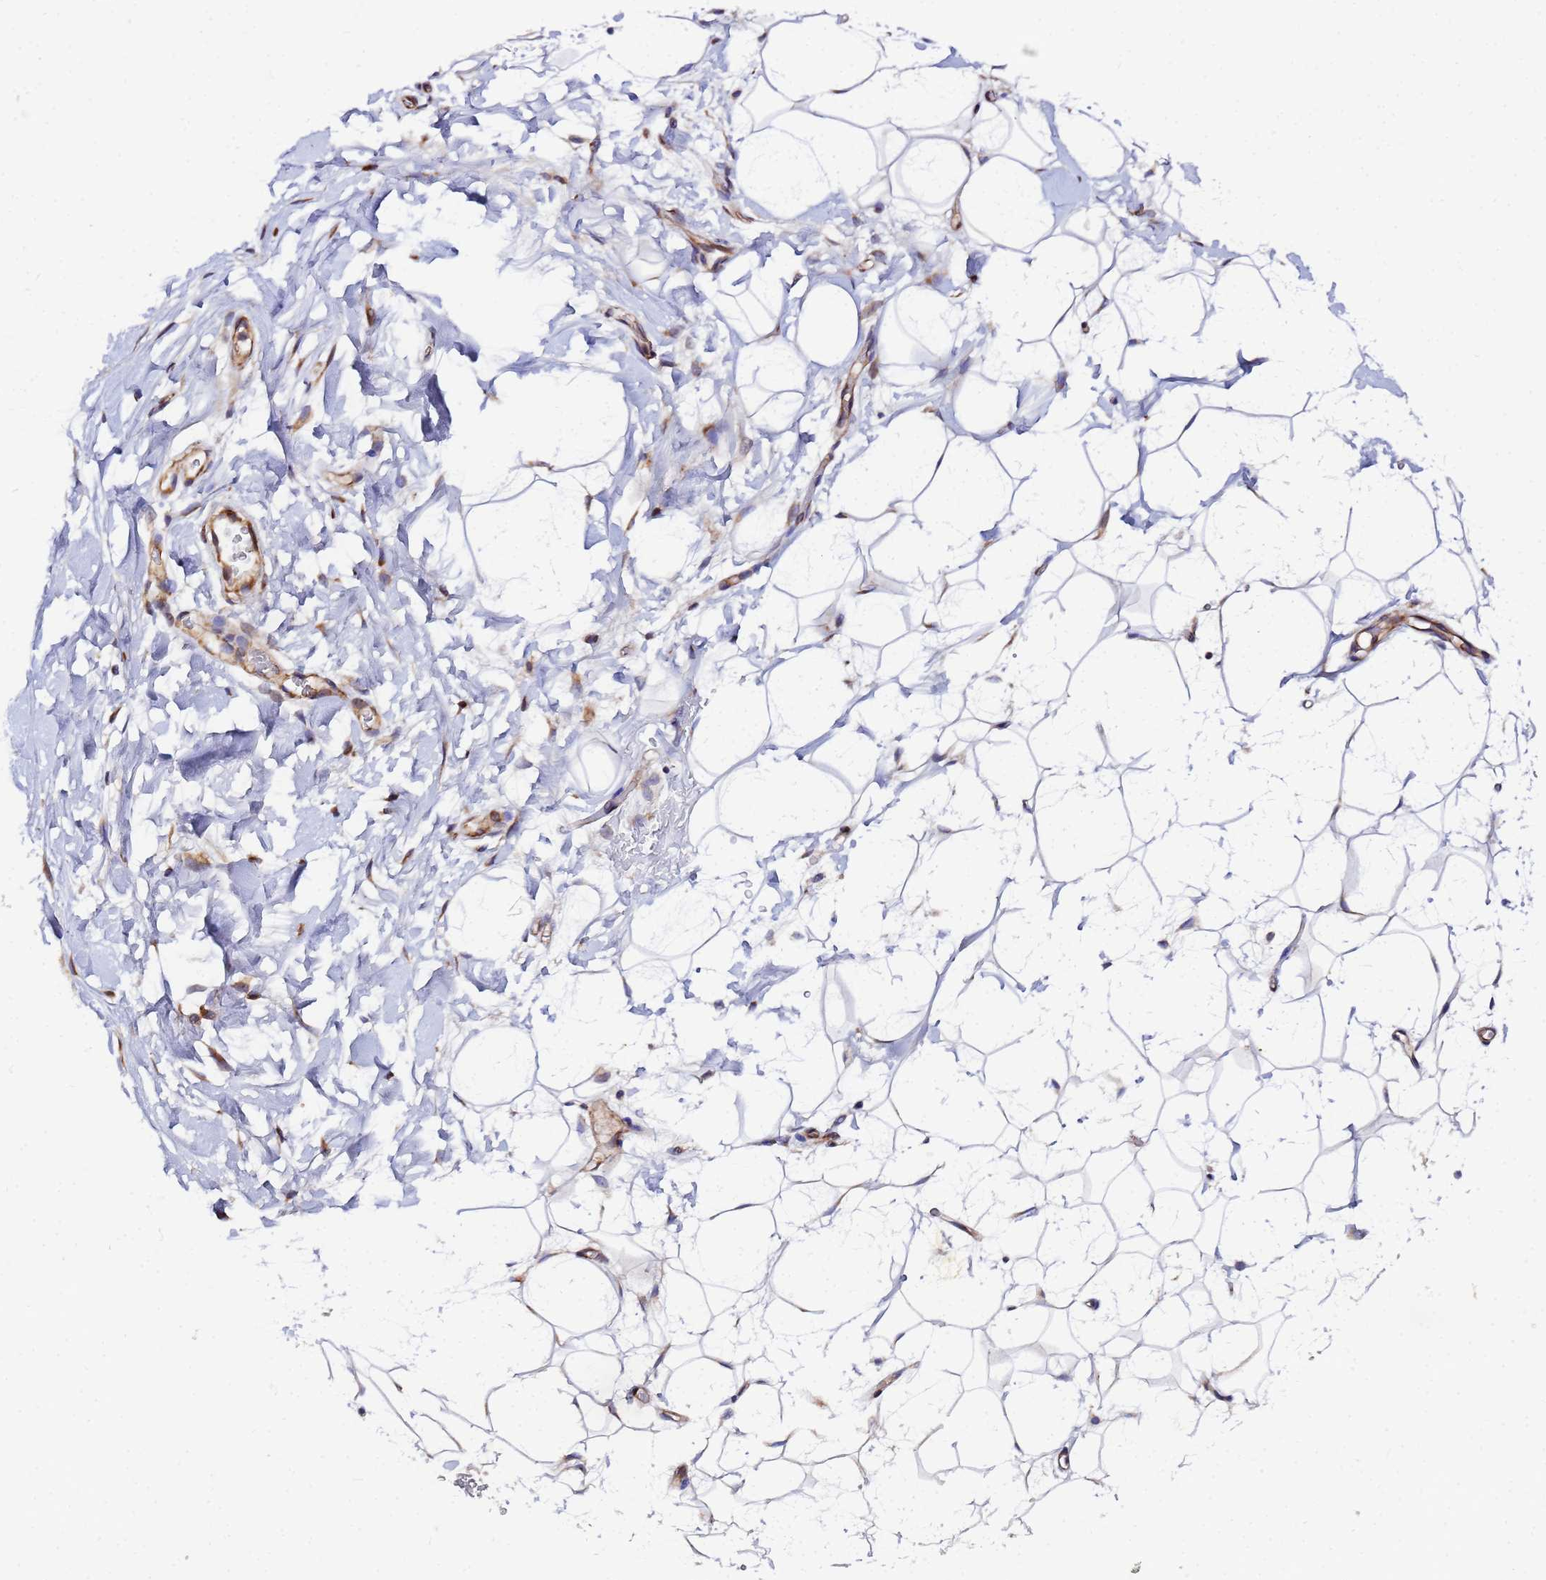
{"staining": {"intensity": "negative", "quantity": "none", "location": "none"}, "tissue": "adipose tissue", "cell_type": "Adipocytes", "image_type": "normal", "snomed": [{"axis": "morphology", "description": "Normal tissue, NOS"}, {"axis": "topography", "description": "Breast"}], "caption": "Immunohistochemical staining of benign adipose tissue displays no significant staining in adipocytes.", "gene": "POM121C", "patient": {"sex": "female", "age": 26}}